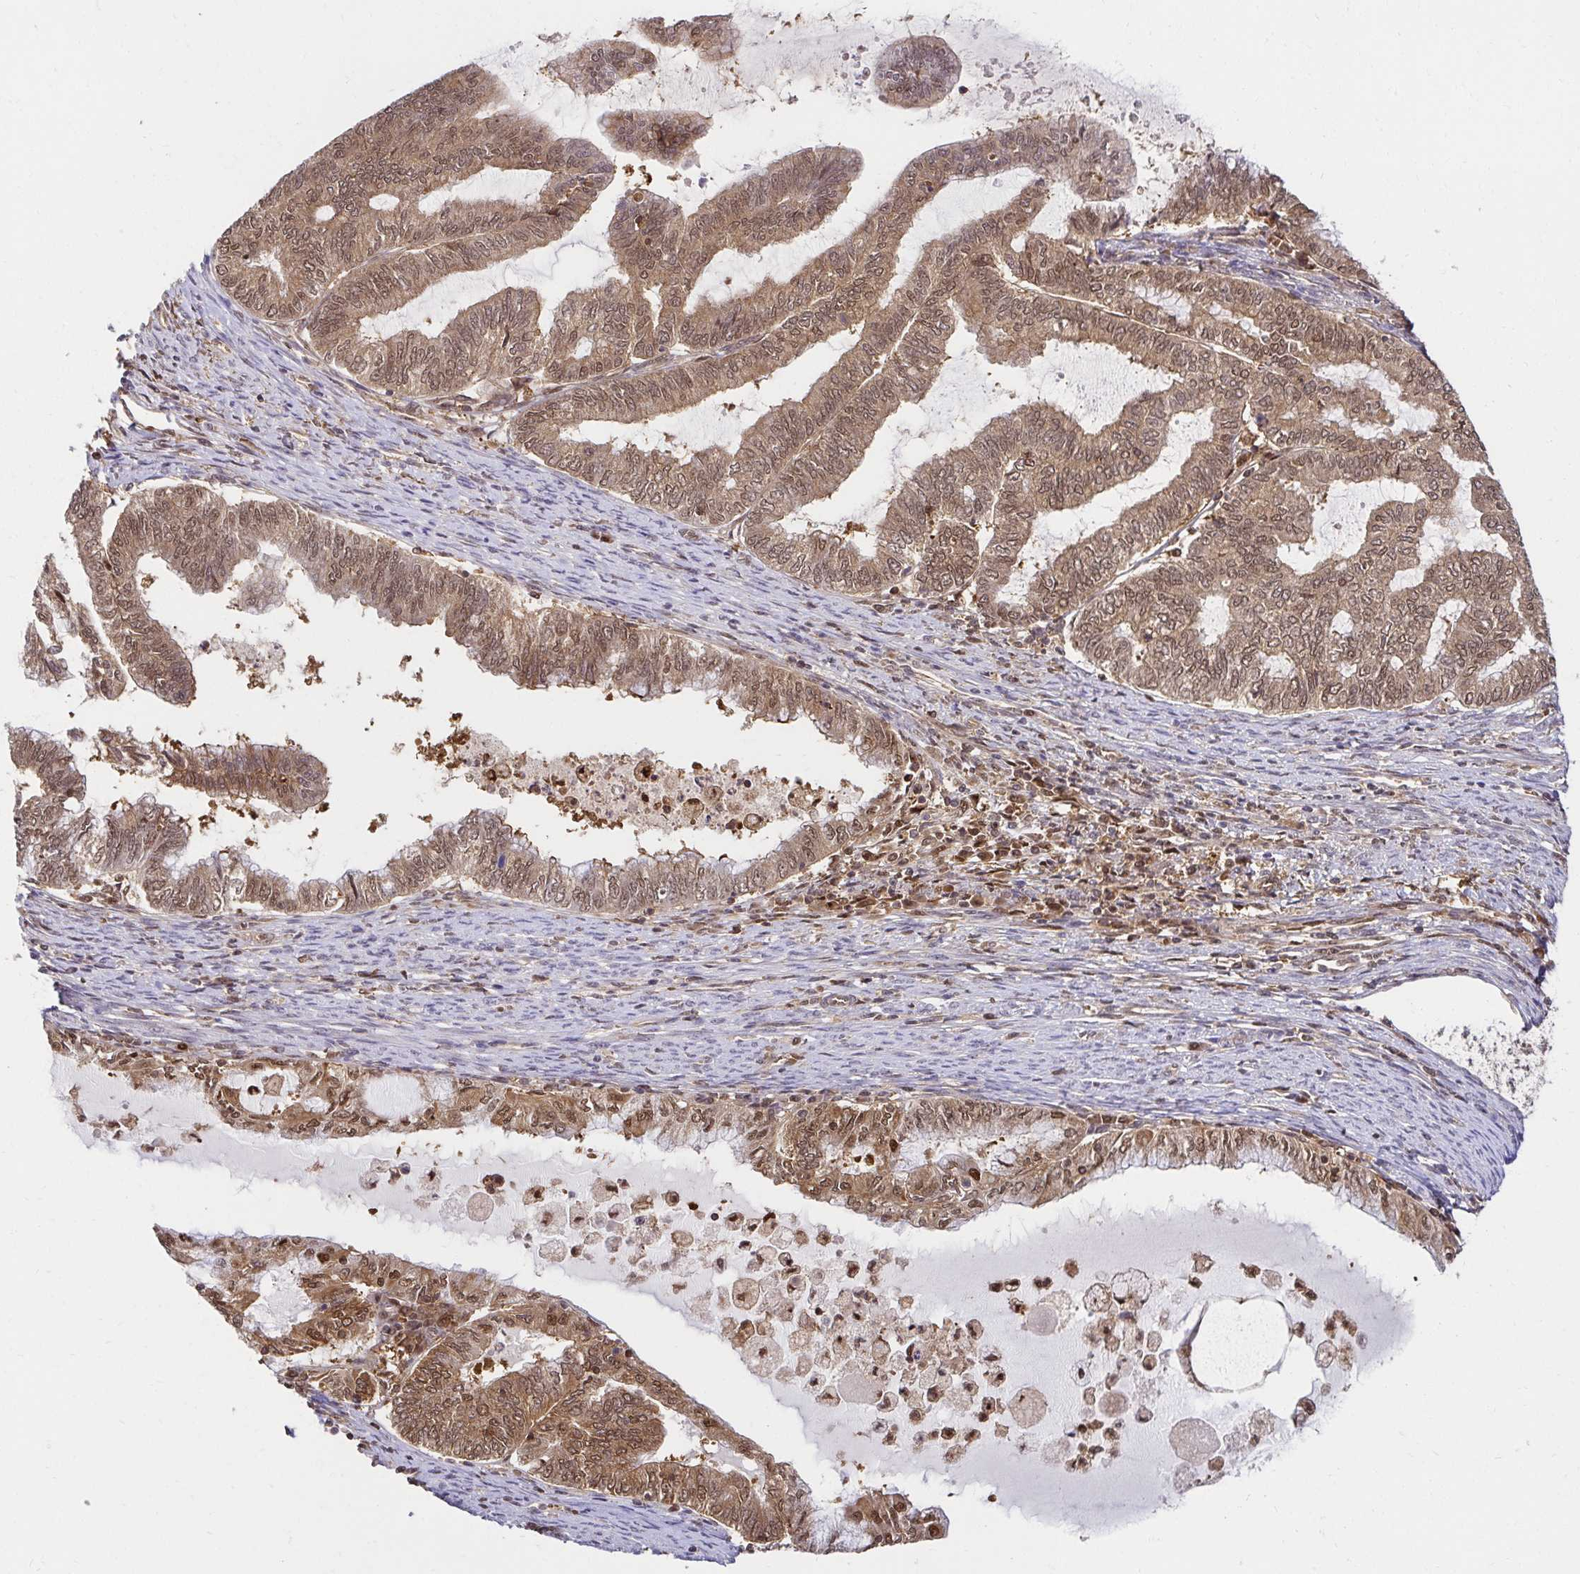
{"staining": {"intensity": "moderate", "quantity": ">75%", "location": "cytoplasmic/membranous,nuclear"}, "tissue": "endometrial cancer", "cell_type": "Tumor cells", "image_type": "cancer", "snomed": [{"axis": "morphology", "description": "Adenocarcinoma, NOS"}, {"axis": "topography", "description": "Endometrium"}], "caption": "DAB immunohistochemical staining of human endometrial adenocarcinoma shows moderate cytoplasmic/membranous and nuclear protein positivity in about >75% of tumor cells. (brown staining indicates protein expression, while blue staining denotes nuclei).", "gene": "PSMA4", "patient": {"sex": "female", "age": 79}}